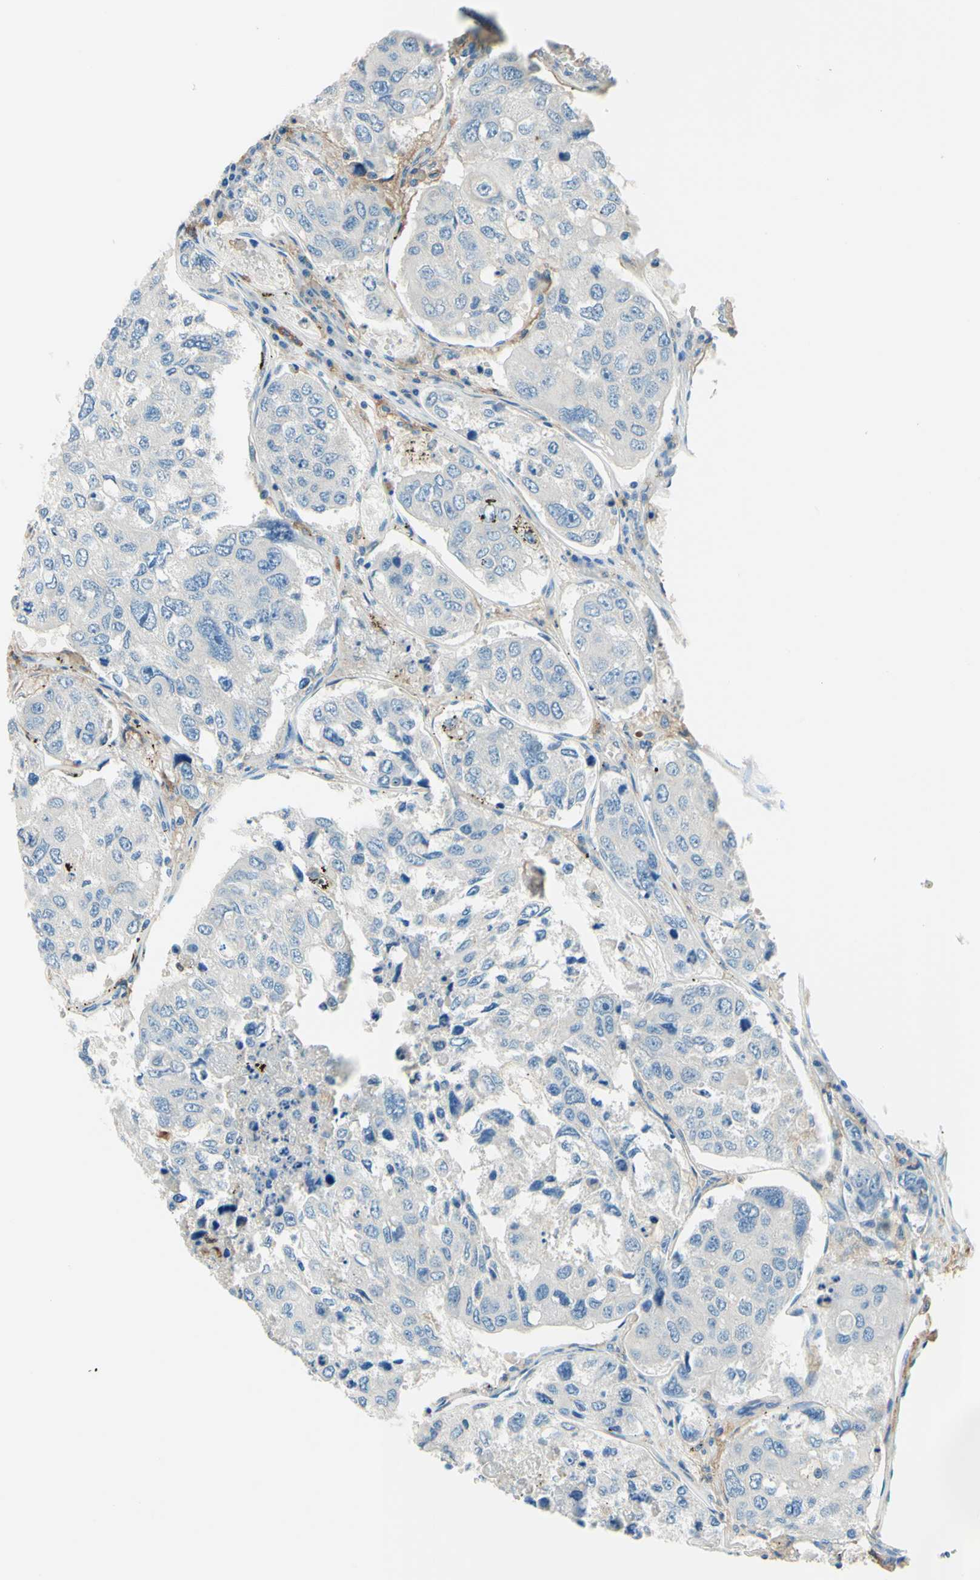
{"staining": {"intensity": "negative", "quantity": "none", "location": "none"}, "tissue": "urothelial cancer", "cell_type": "Tumor cells", "image_type": "cancer", "snomed": [{"axis": "morphology", "description": "Urothelial carcinoma, High grade"}, {"axis": "topography", "description": "Lymph node"}, {"axis": "topography", "description": "Urinary bladder"}], "caption": "Urothelial cancer was stained to show a protein in brown. There is no significant expression in tumor cells.", "gene": "SIGLEC9", "patient": {"sex": "male", "age": 51}}